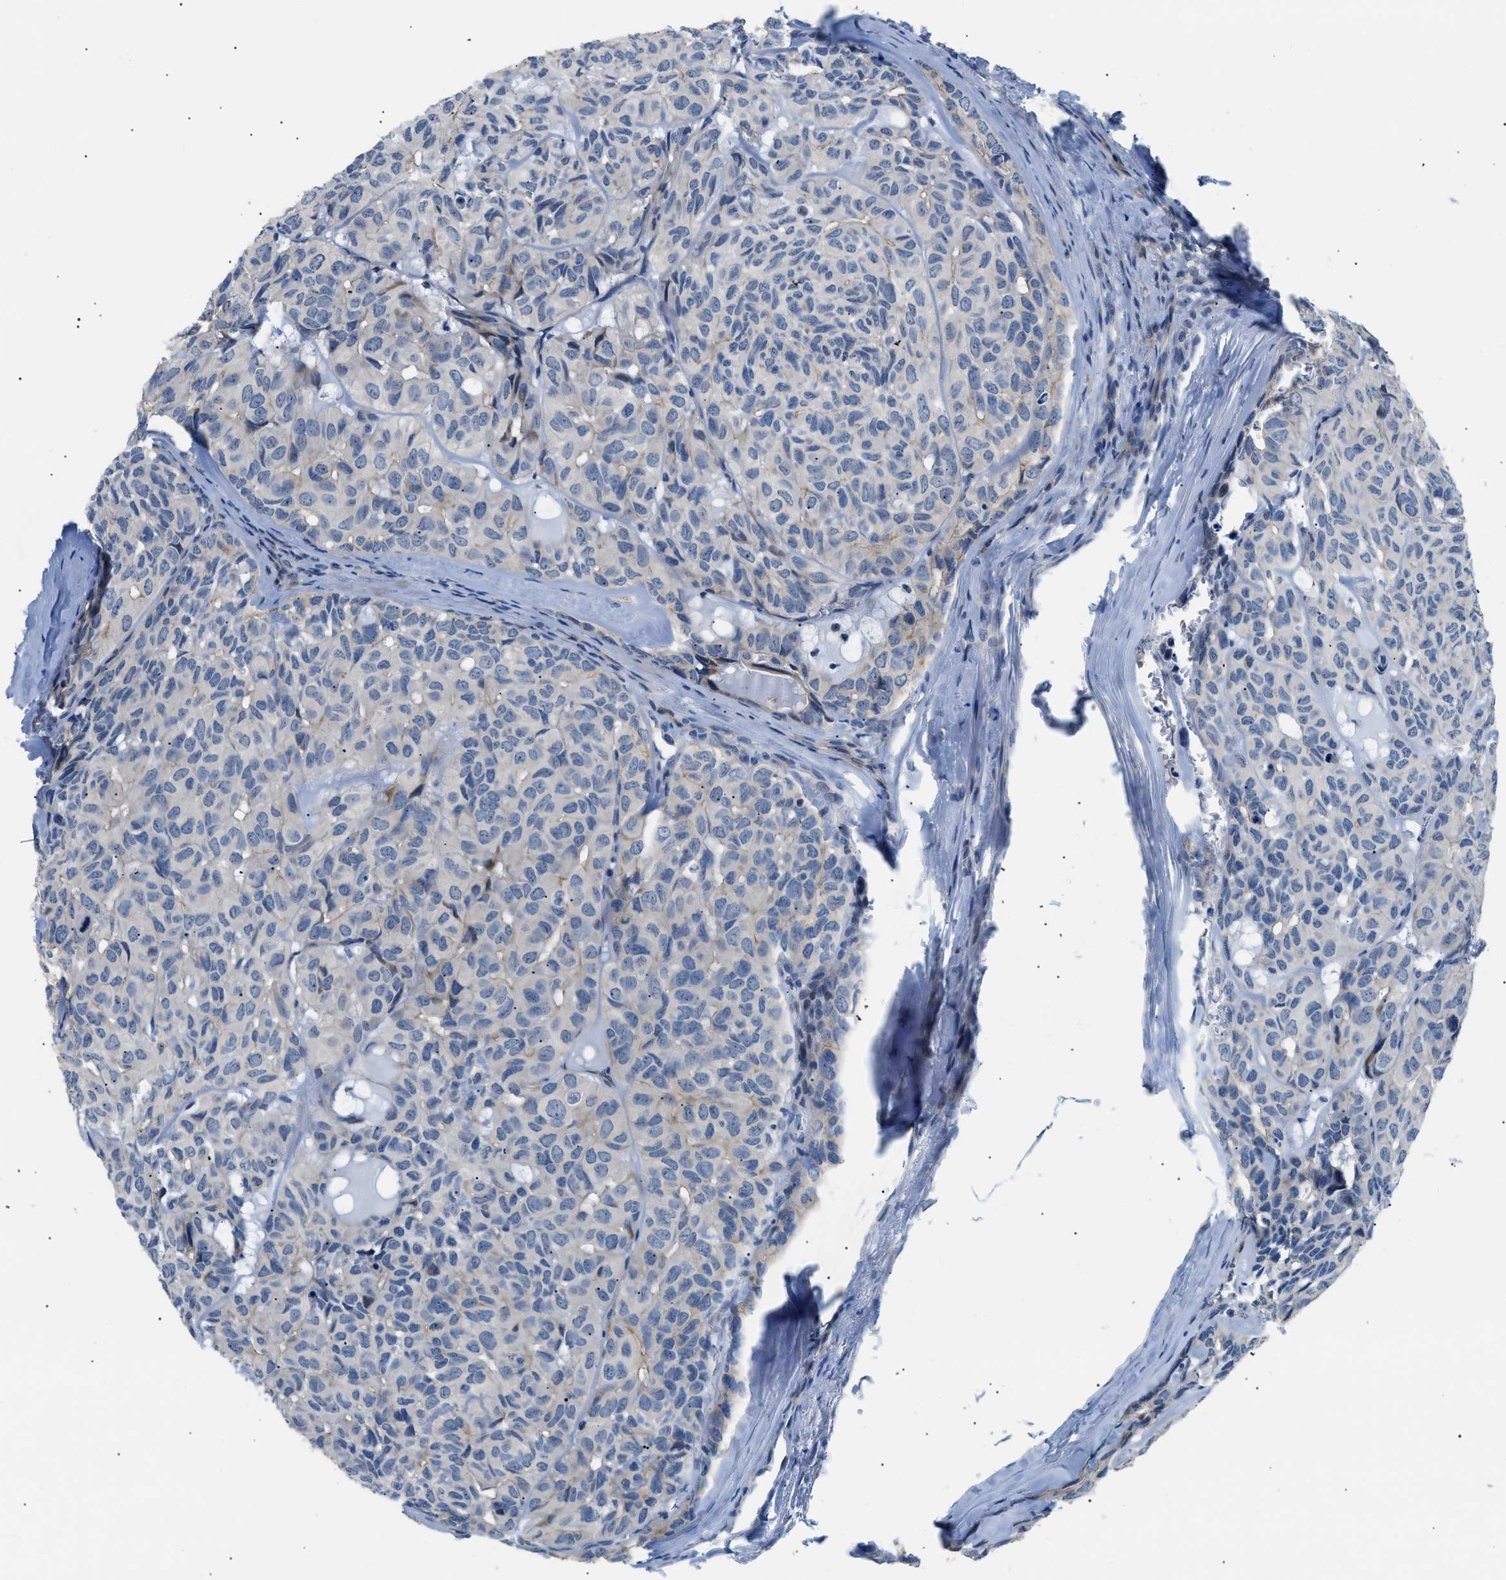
{"staining": {"intensity": "negative", "quantity": "none", "location": "none"}, "tissue": "head and neck cancer", "cell_type": "Tumor cells", "image_type": "cancer", "snomed": [{"axis": "morphology", "description": "Adenocarcinoma, NOS"}, {"axis": "topography", "description": "Salivary gland, NOS"}, {"axis": "topography", "description": "Head-Neck"}], "caption": "Immunohistochemistry (IHC) image of neoplastic tissue: head and neck adenocarcinoma stained with DAB (3,3'-diaminobenzidine) reveals no significant protein expression in tumor cells. (Brightfield microscopy of DAB (3,3'-diaminobenzidine) immunohistochemistry at high magnification).", "gene": "FDCSP", "patient": {"sex": "female", "age": 76}}